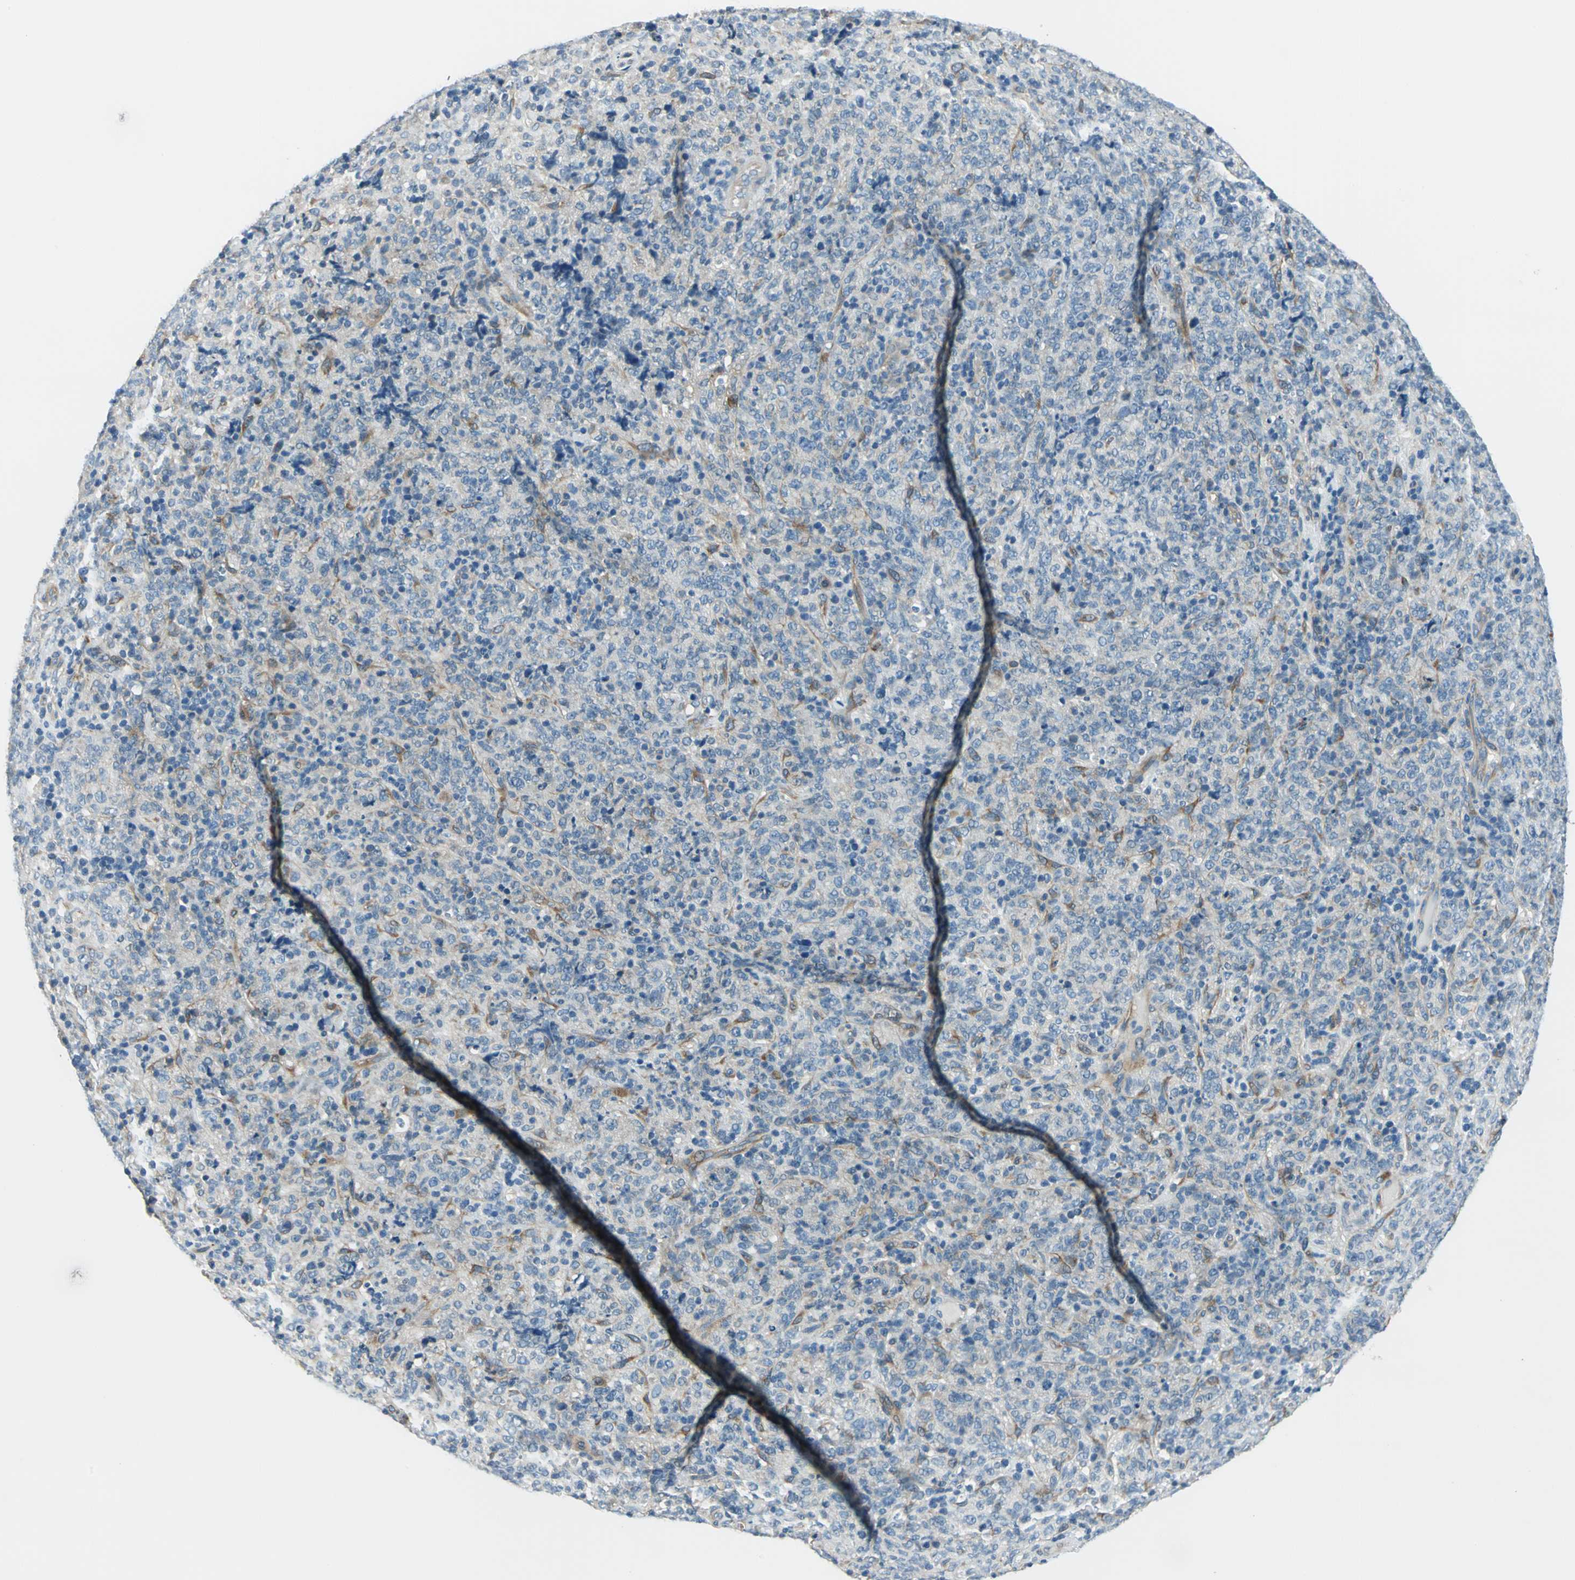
{"staining": {"intensity": "negative", "quantity": "none", "location": "none"}, "tissue": "lymphoma", "cell_type": "Tumor cells", "image_type": "cancer", "snomed": [{"axis": "morphology", "description": "Malignant lymphoma, non-Hodgkin's type, High grade"}, {"axis": "topography", "description": "Tonsil"}], "caption": "Immunohistochemistry of high-grade malignant lymphoma, non-Hodgkin's type reveals no expression in tumor cells.", "gene": "CDC42EP1", "patient": {"sex": "female", "age": 36}}